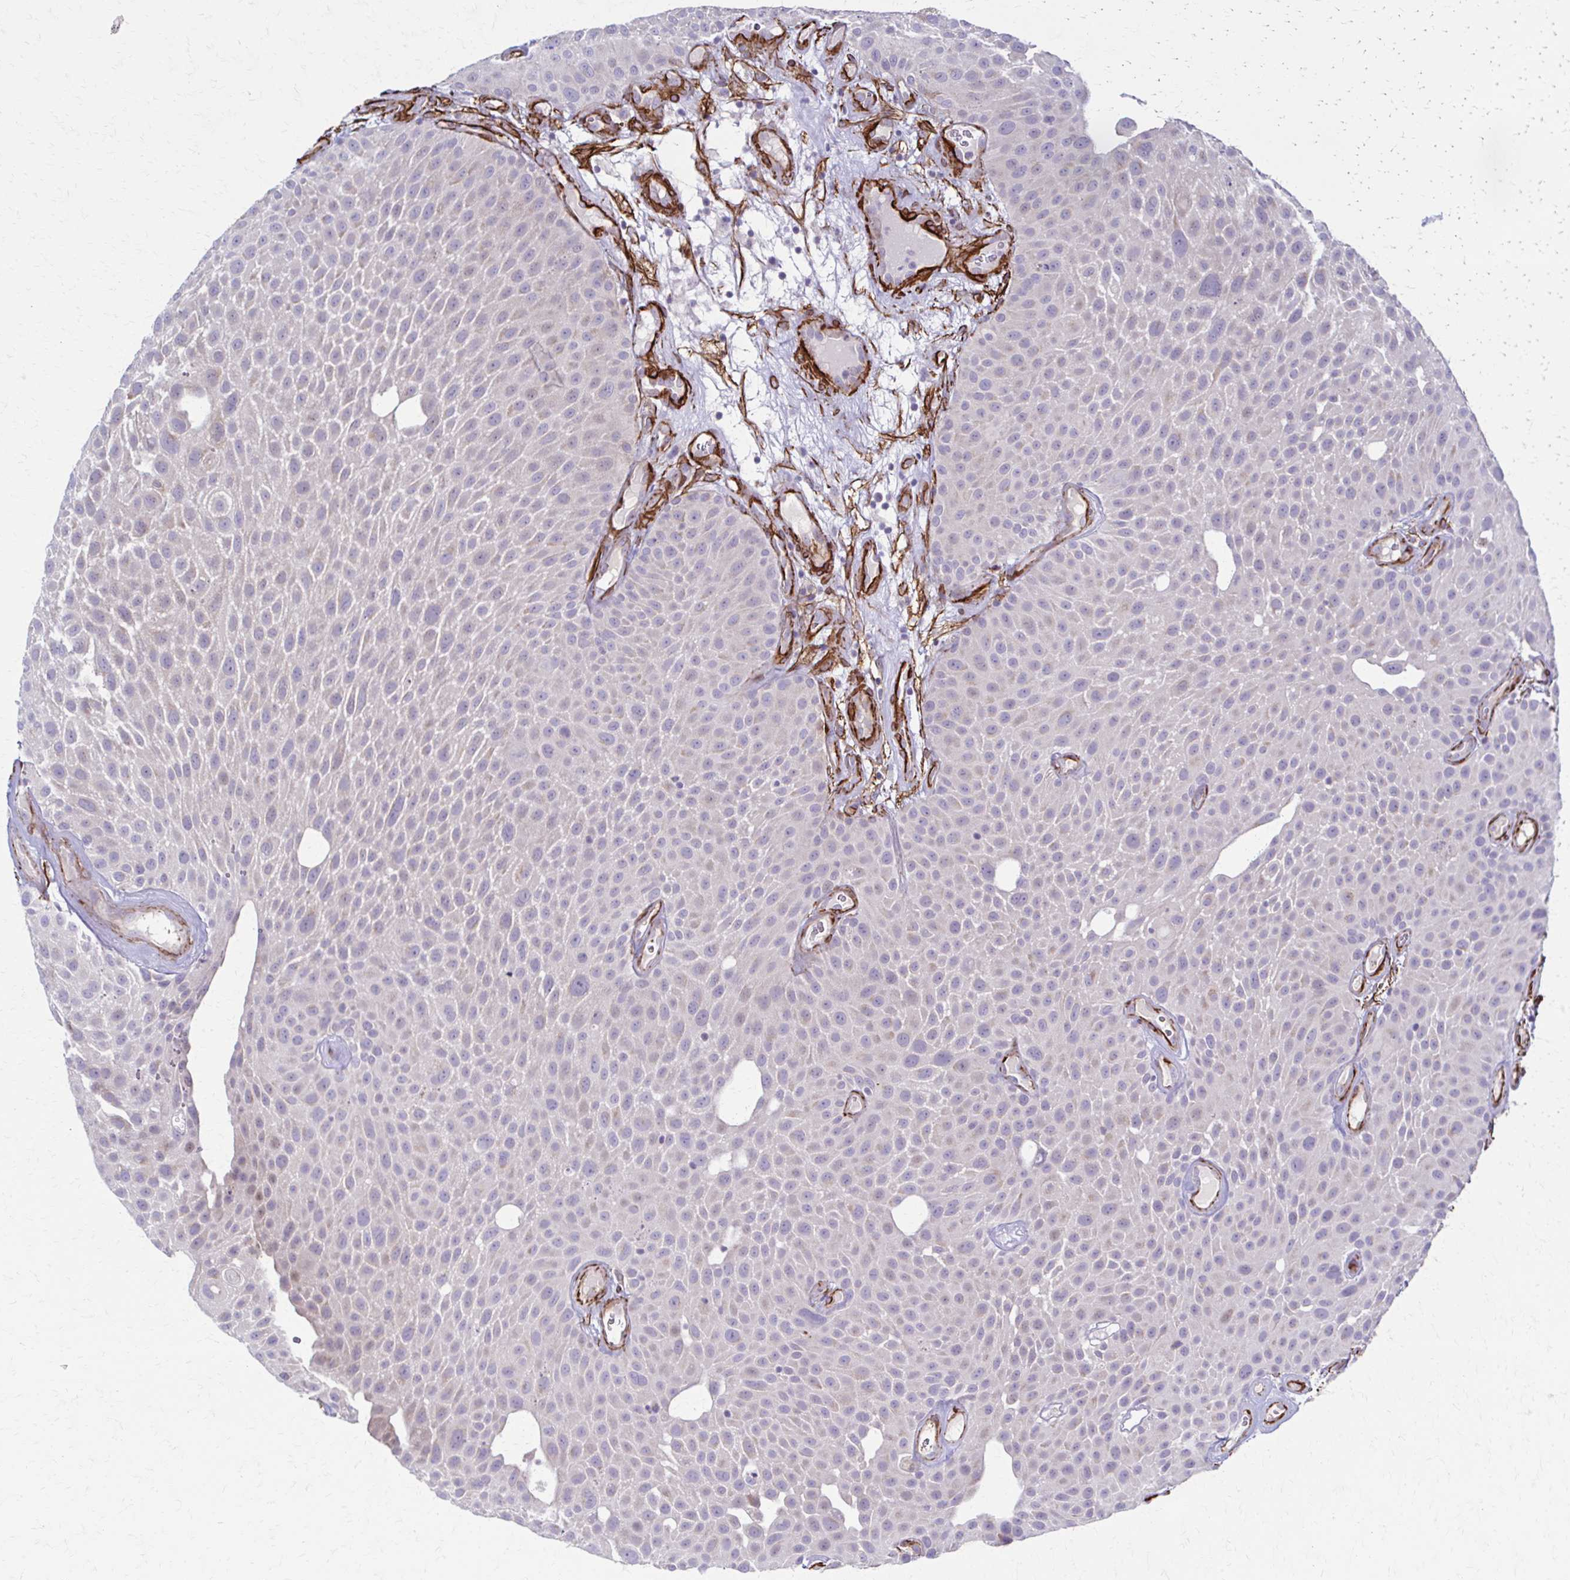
{"staining": {"intensity": "weak", "quantity": "<25%", "location": "cytoplasmic/membranous"}, "tissue": "urothelial cancer", "cell_type": "Tumor cells", "image_type": "cancer", "snomed": [{"axis": "morphology", "description": "Urothelial carcinoma, Low grade"}, {"axis": "topography", "description": "Urinary bladder"}], "caption": "Tumor cells are negative for brown protein staining in urothelial carcinoma (low-grade).", "gene": "TIMMDC1", "patient": {"sex": "male", "age": 72}}